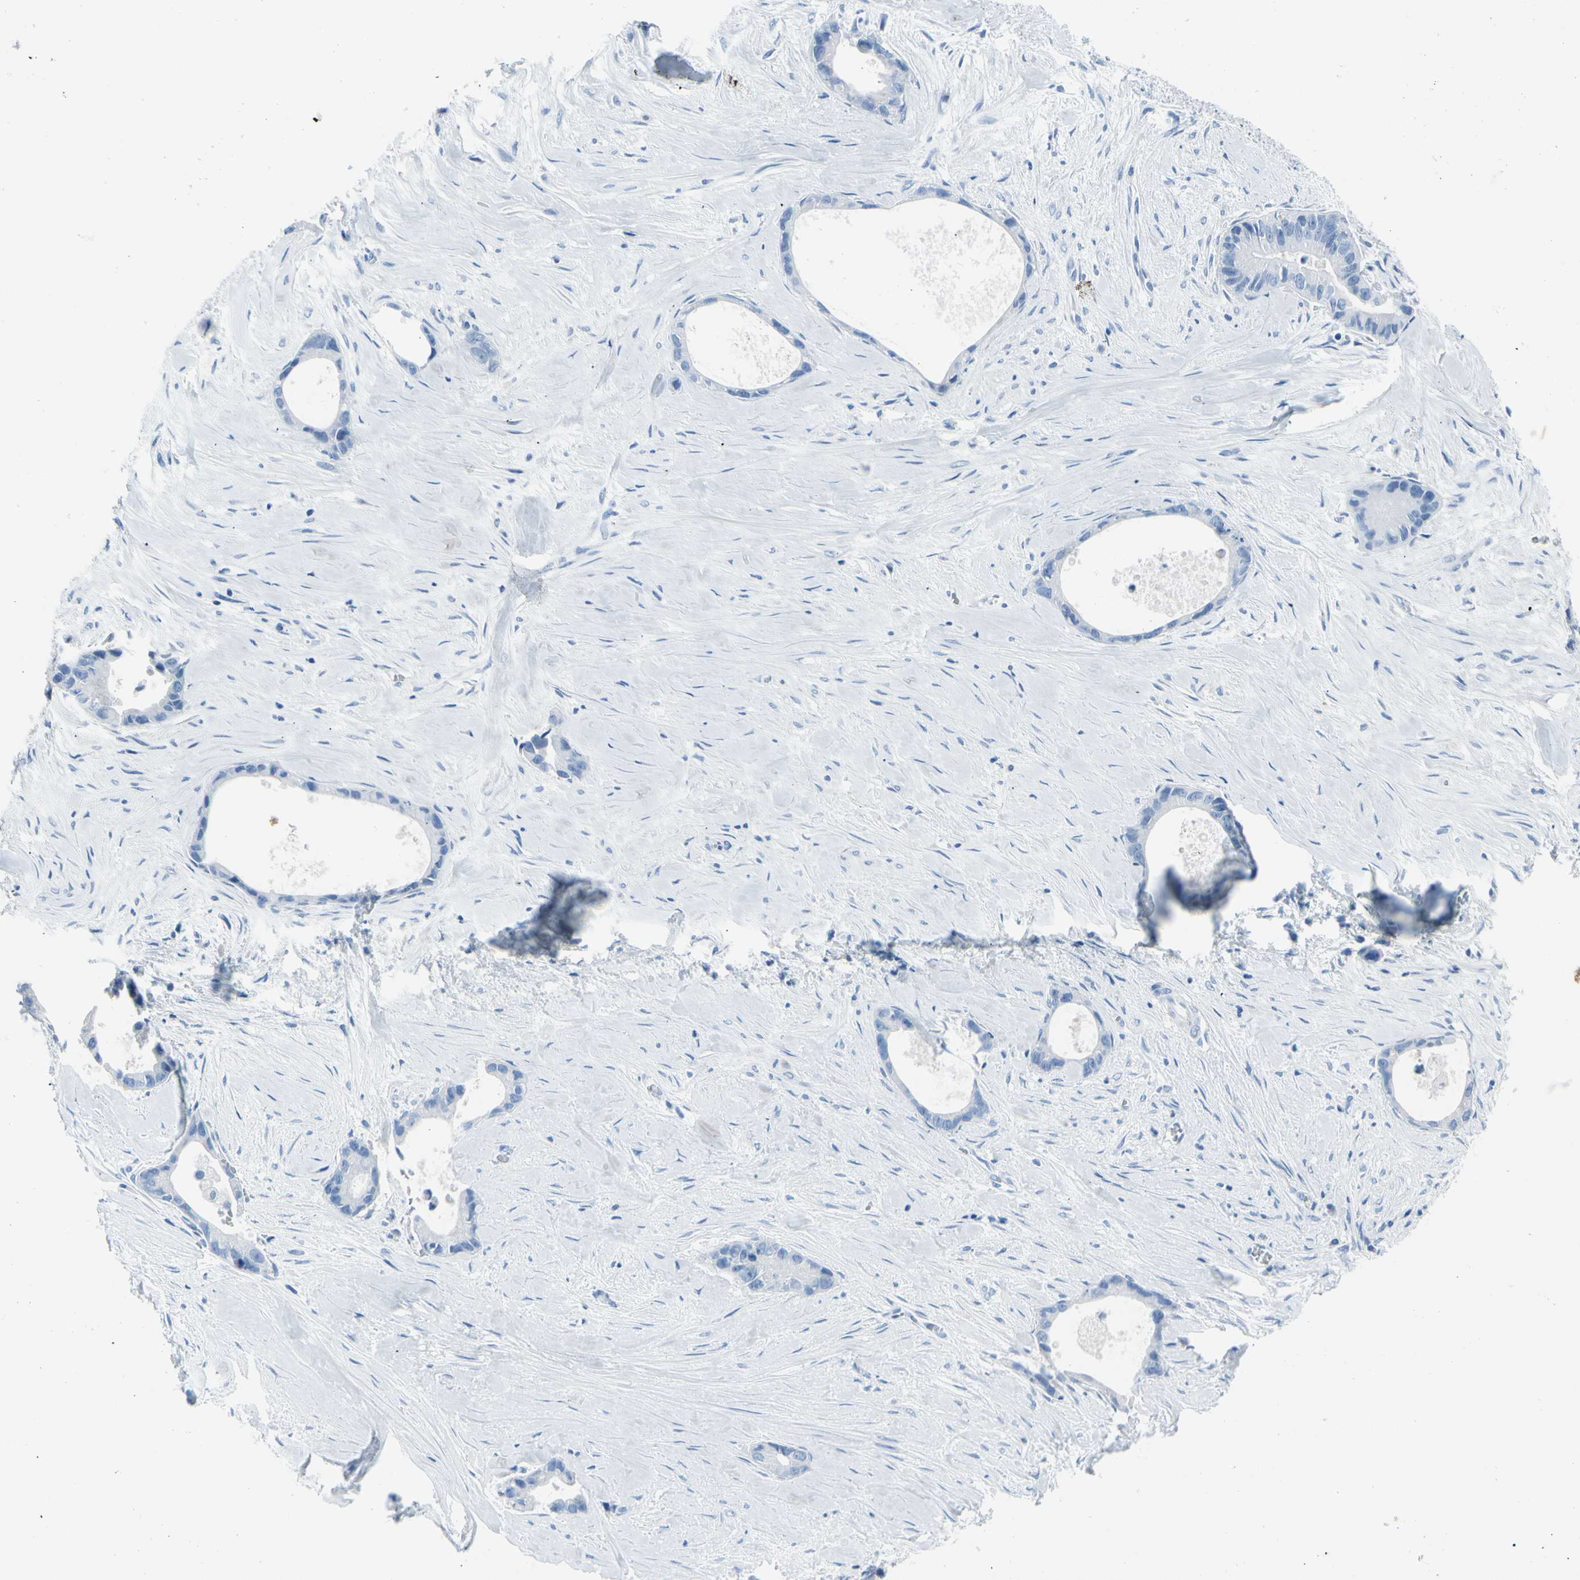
{"staining": {"intensity": "negative", "quantity": "none", "location": "none"}, "tissue": "liver cancer", "cell_type": "Tumor cells", "image_type": "cancer", "snomed": [{"axis": "morphology", "description": "Cholangiocarcinoma"}, {"axis": "topography", "description": "Liver"}], "caption": "A photomicrograph of liver cholangiocarcinoma stained for a protein reveals no brown staining in tumor cells.", "gene": "TPO", "patient": {"sex": "female", "age": 55}}